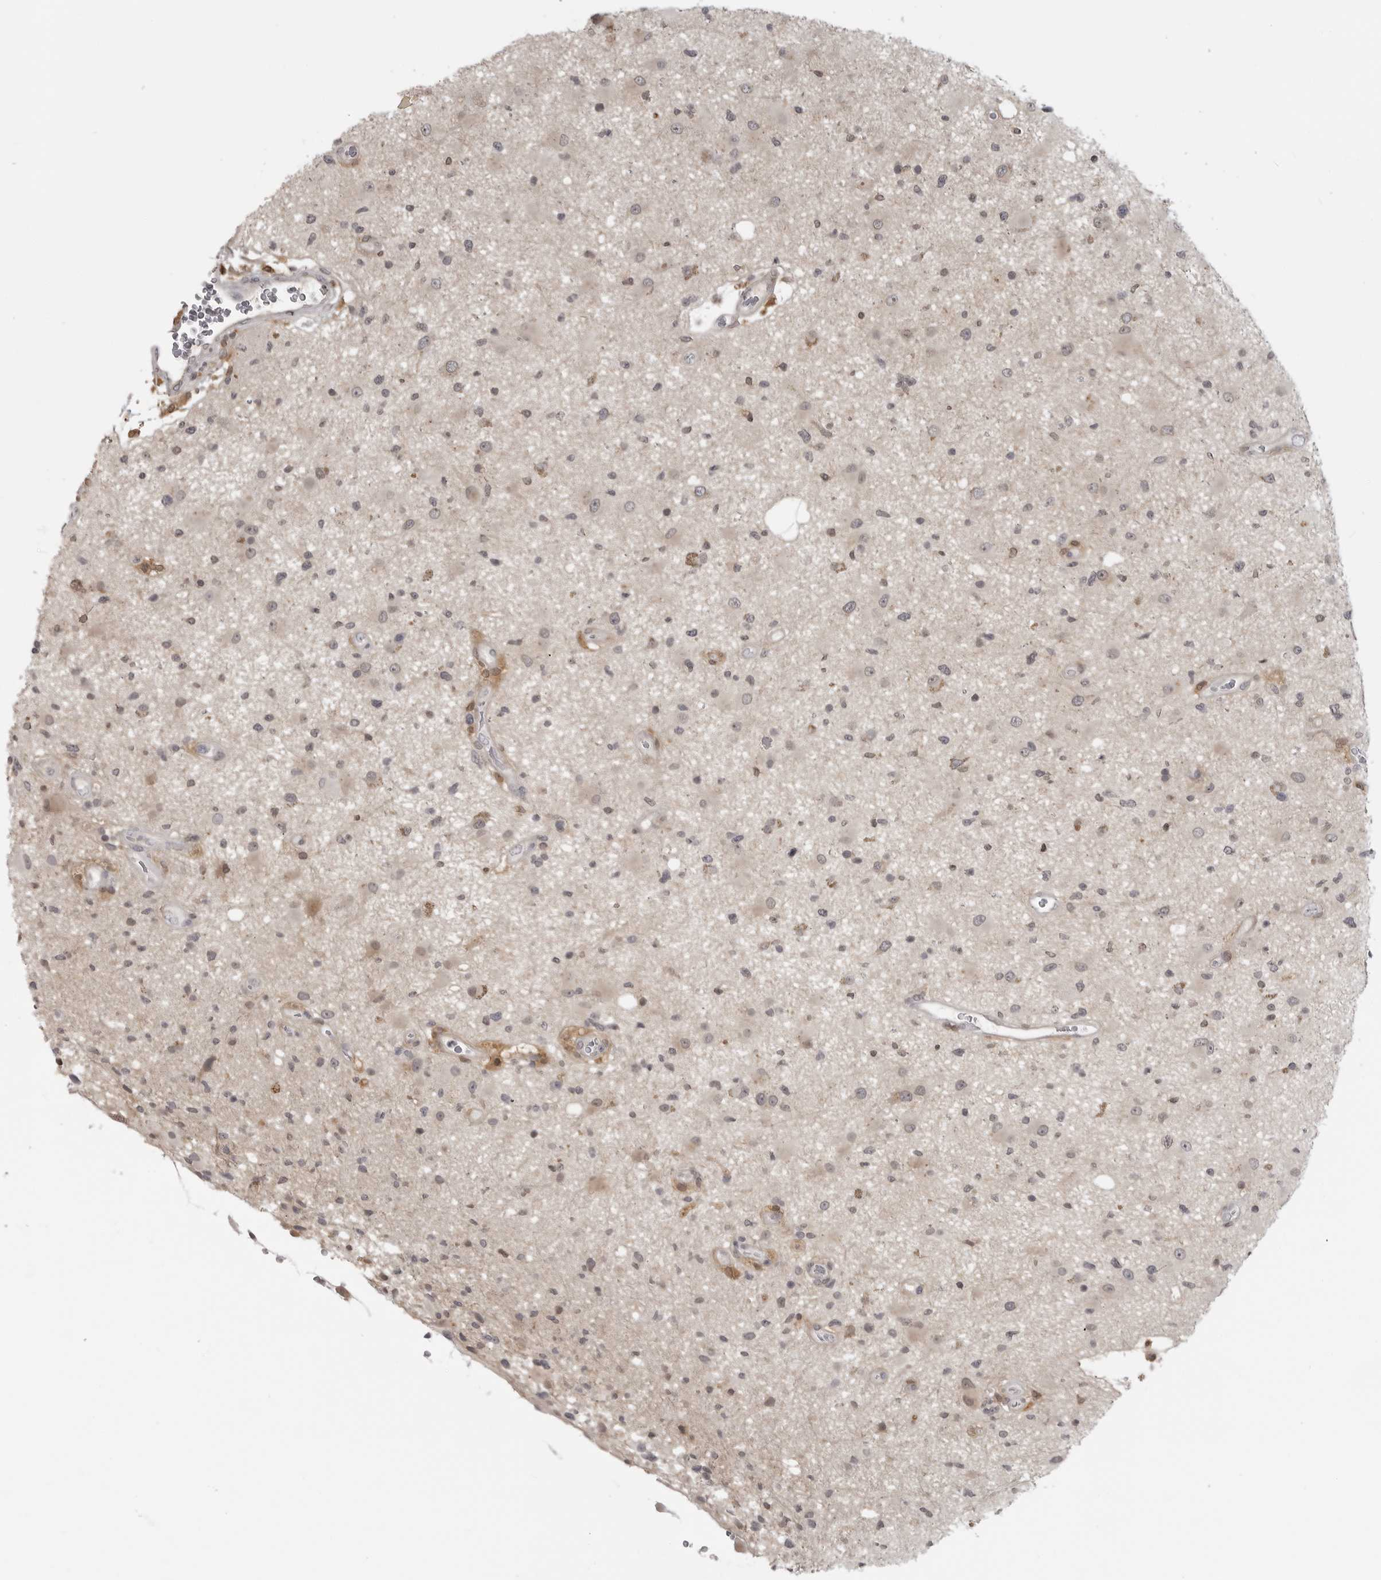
{"staining": {"intensity": "weak", "quantity": "25%-75%", "location": "cytoplasmic/membranous,nuclear"}, "tissue": "glioma", "cell_type": "Tumor cells", "image_type": "cancer", "snomed": [{"axis": "morphology", "description": "Glioma, malignant, High grade"}, {"axis": "topography", "description": "Brain"}], "caption": "Immunohistochemistry photomicrograph of malignant glioma (high-grade) stained for a protein (brown), which exhibits low levels of weak cytoplasmic/membranous and nuclear expression in about 25%-75% of tumor cells.", "gene": "CTIF", "patient": {"sex": "male", "age": 33}}